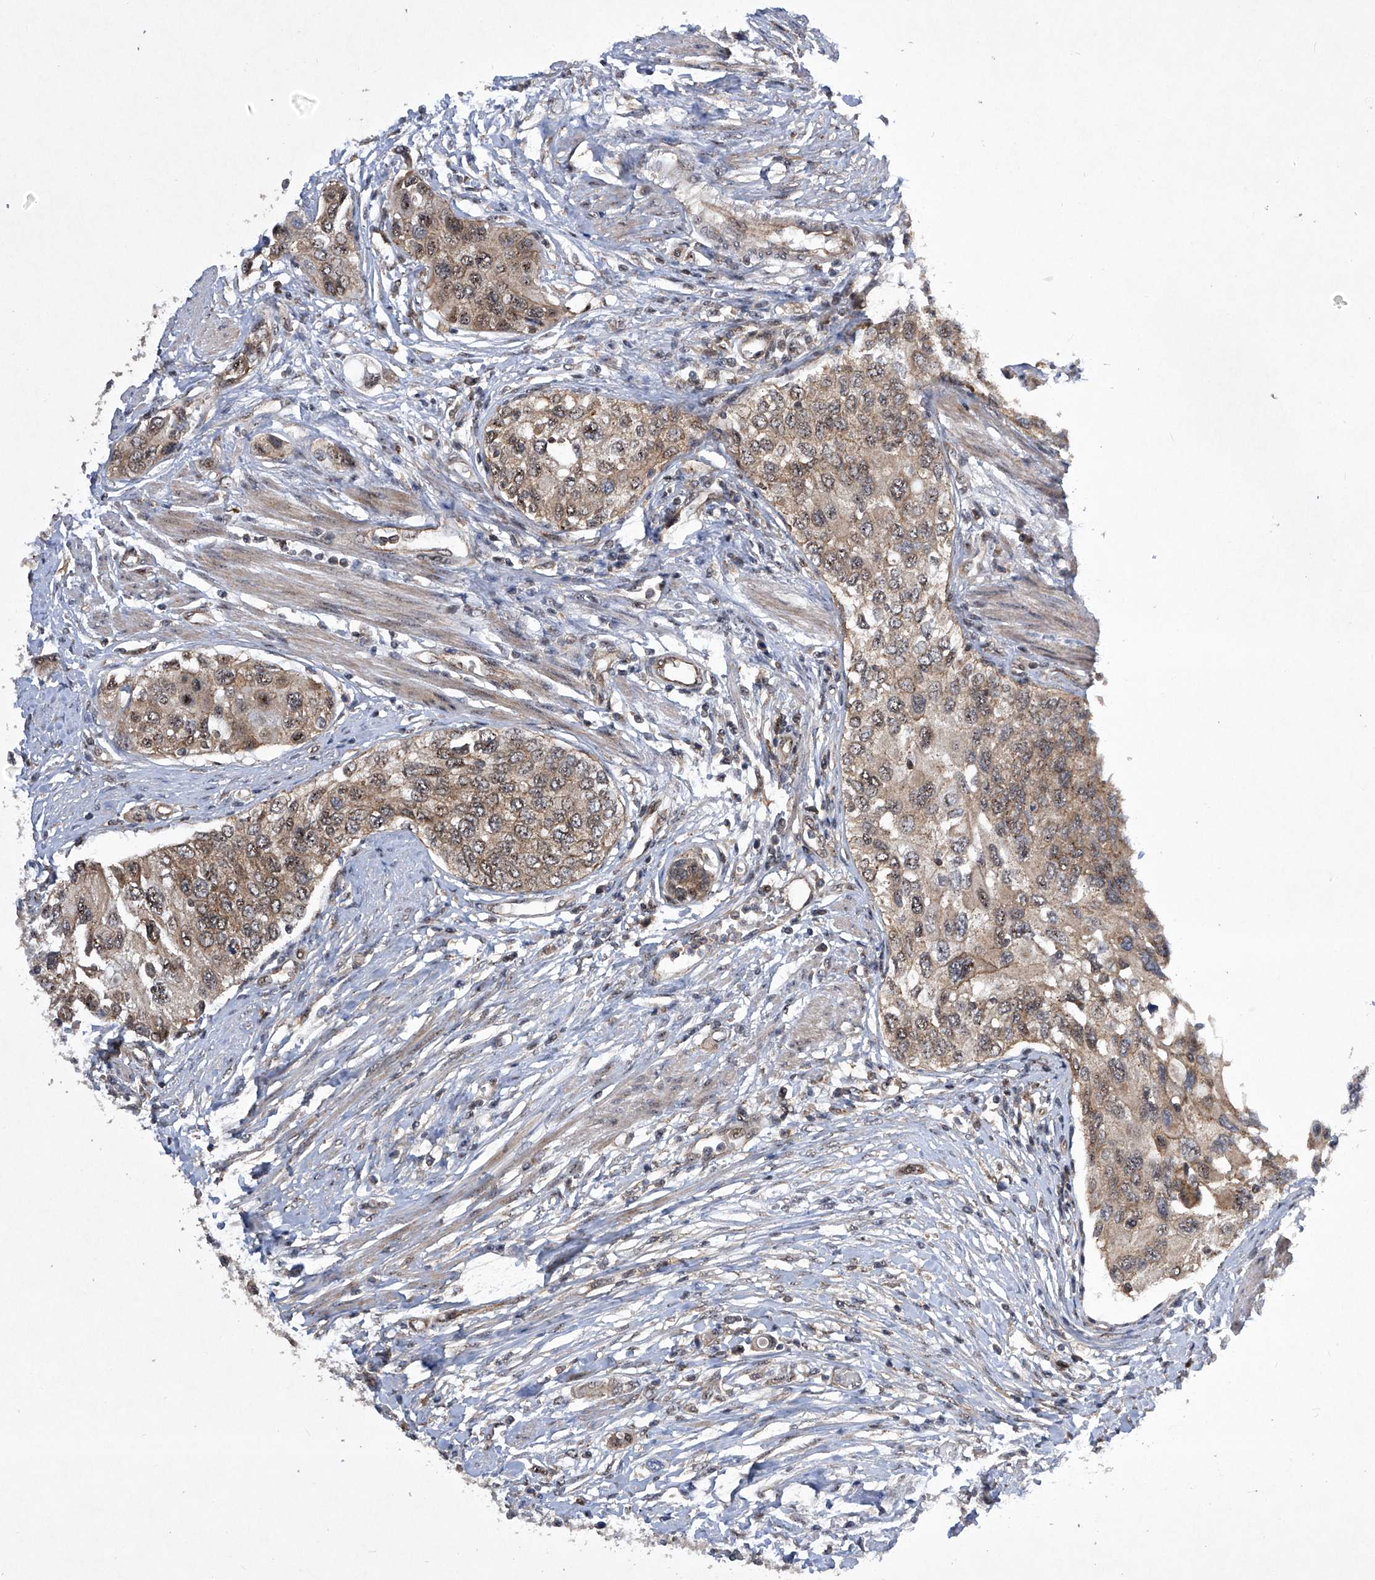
{"staining": {"intensity": "weak", "quantity": ">75%", "location": "cytoplasmic/membranous"}, "tissue": "urothelial cancer", "cell_type": "Tumor cells", "image_type": "cancer", "snomed": [{"axis": "morphology", "description": "Urothelial carcinoma, High grade"}, {"axis": "topography", "description": "Urinary bladder"}], "caption": "Urothelial carcinoma (high-grade) stained for a protein reveals weak cytoplasmic/membranous positivity in tumor cells.", "gene": "CISH", "patient": {"sex": "female", "age": 56}}